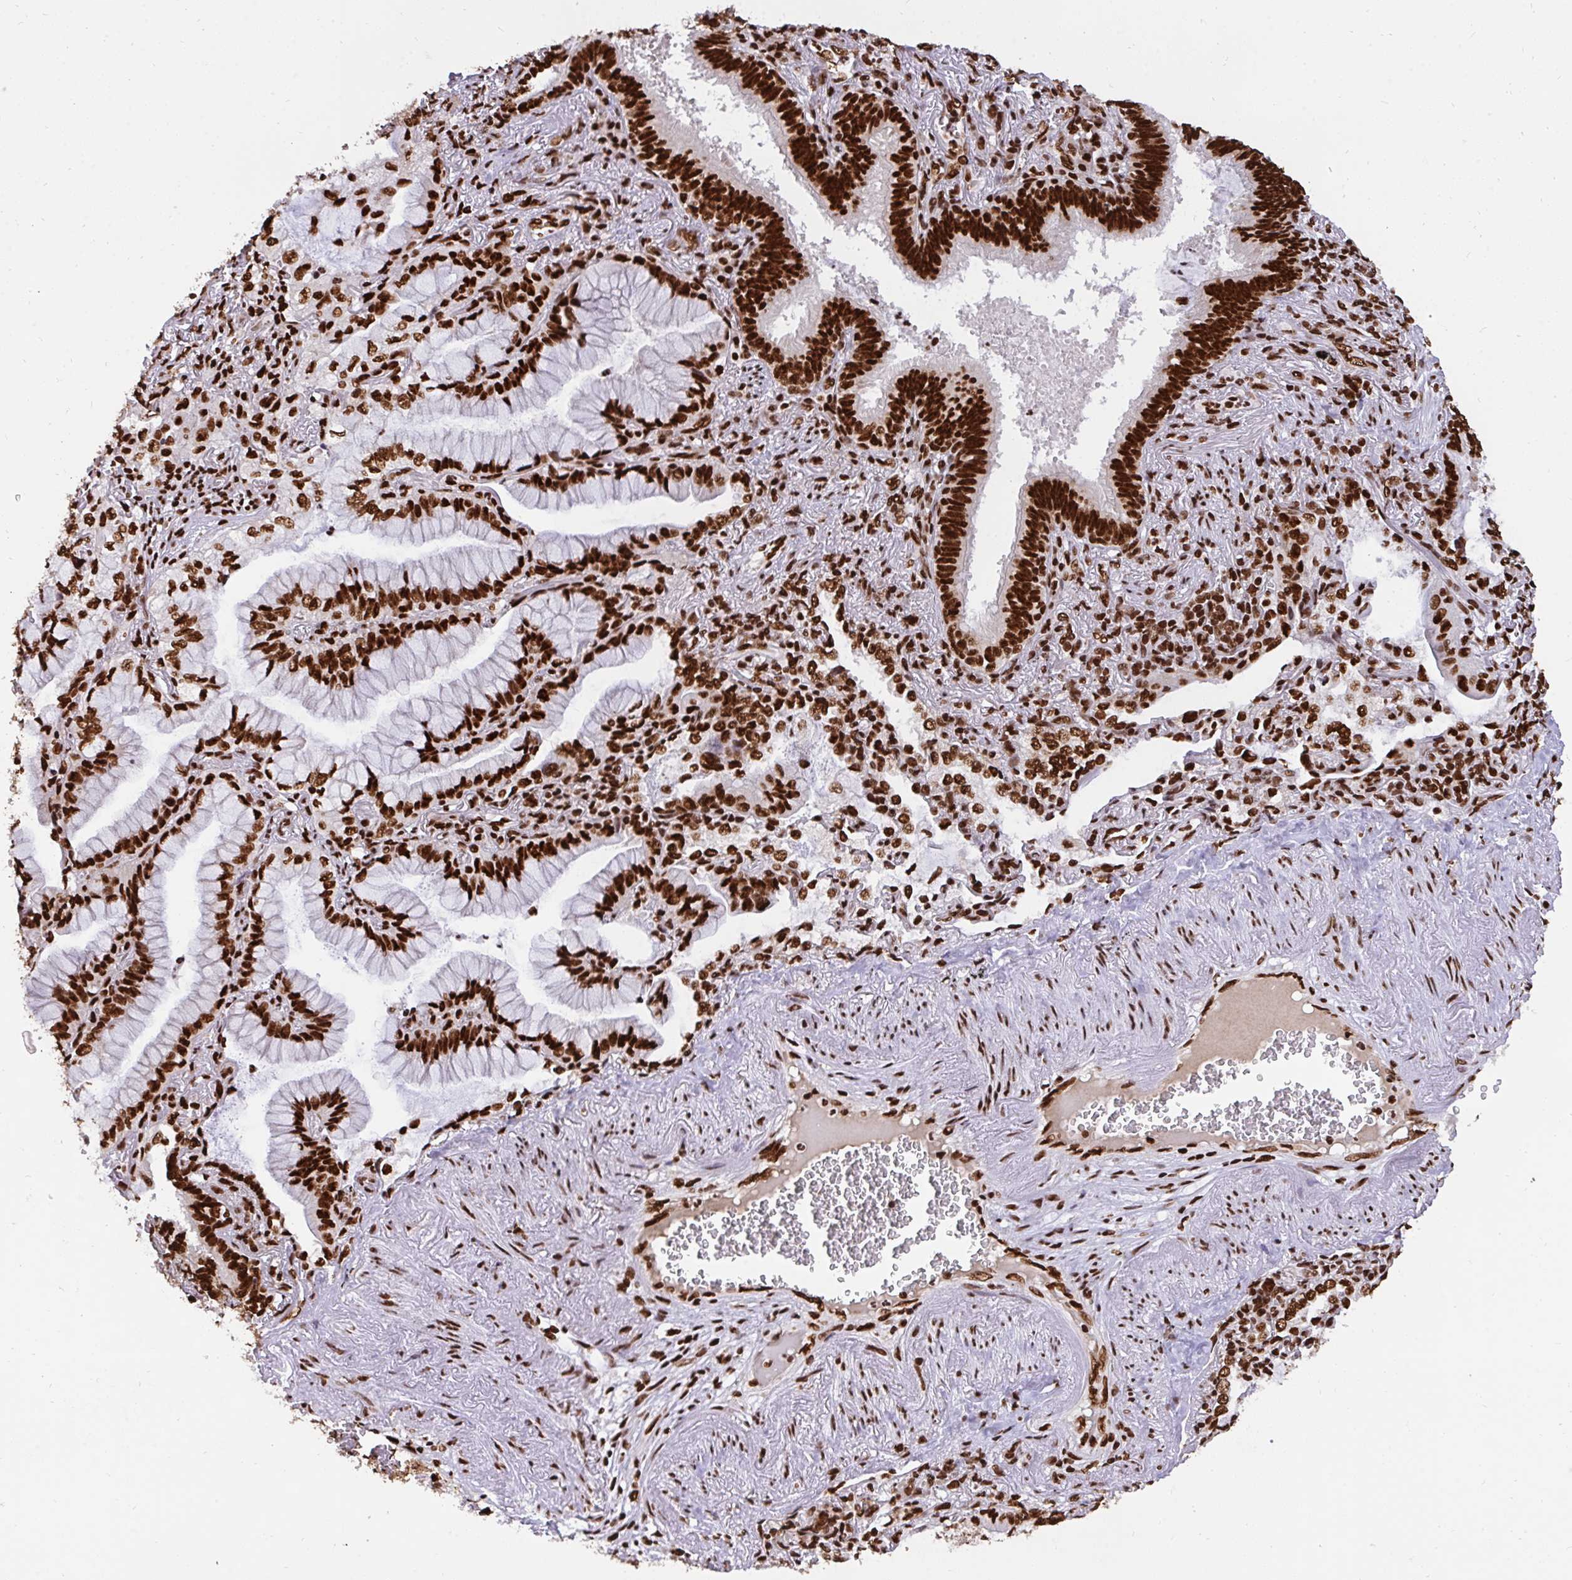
{"staining": {"intensity": "strong", "quantity": ">75%", "location": "nuclear"}, "tissue": "lung cancer", "cell_type": "Tumor cells", "image_type": "cancer", "snomed": [{"axis": "morphology", "description": "Adenocarcinoma, NOS"}, {"axis": "topography", "description": "Lung"}], "caption": "Tumor cells show strong nuclear positivity in approximately >75% of cells in lung adenocarcinoma.", "gene": "HNRNPL", "patient": {"sex": "male", "age": 77}}